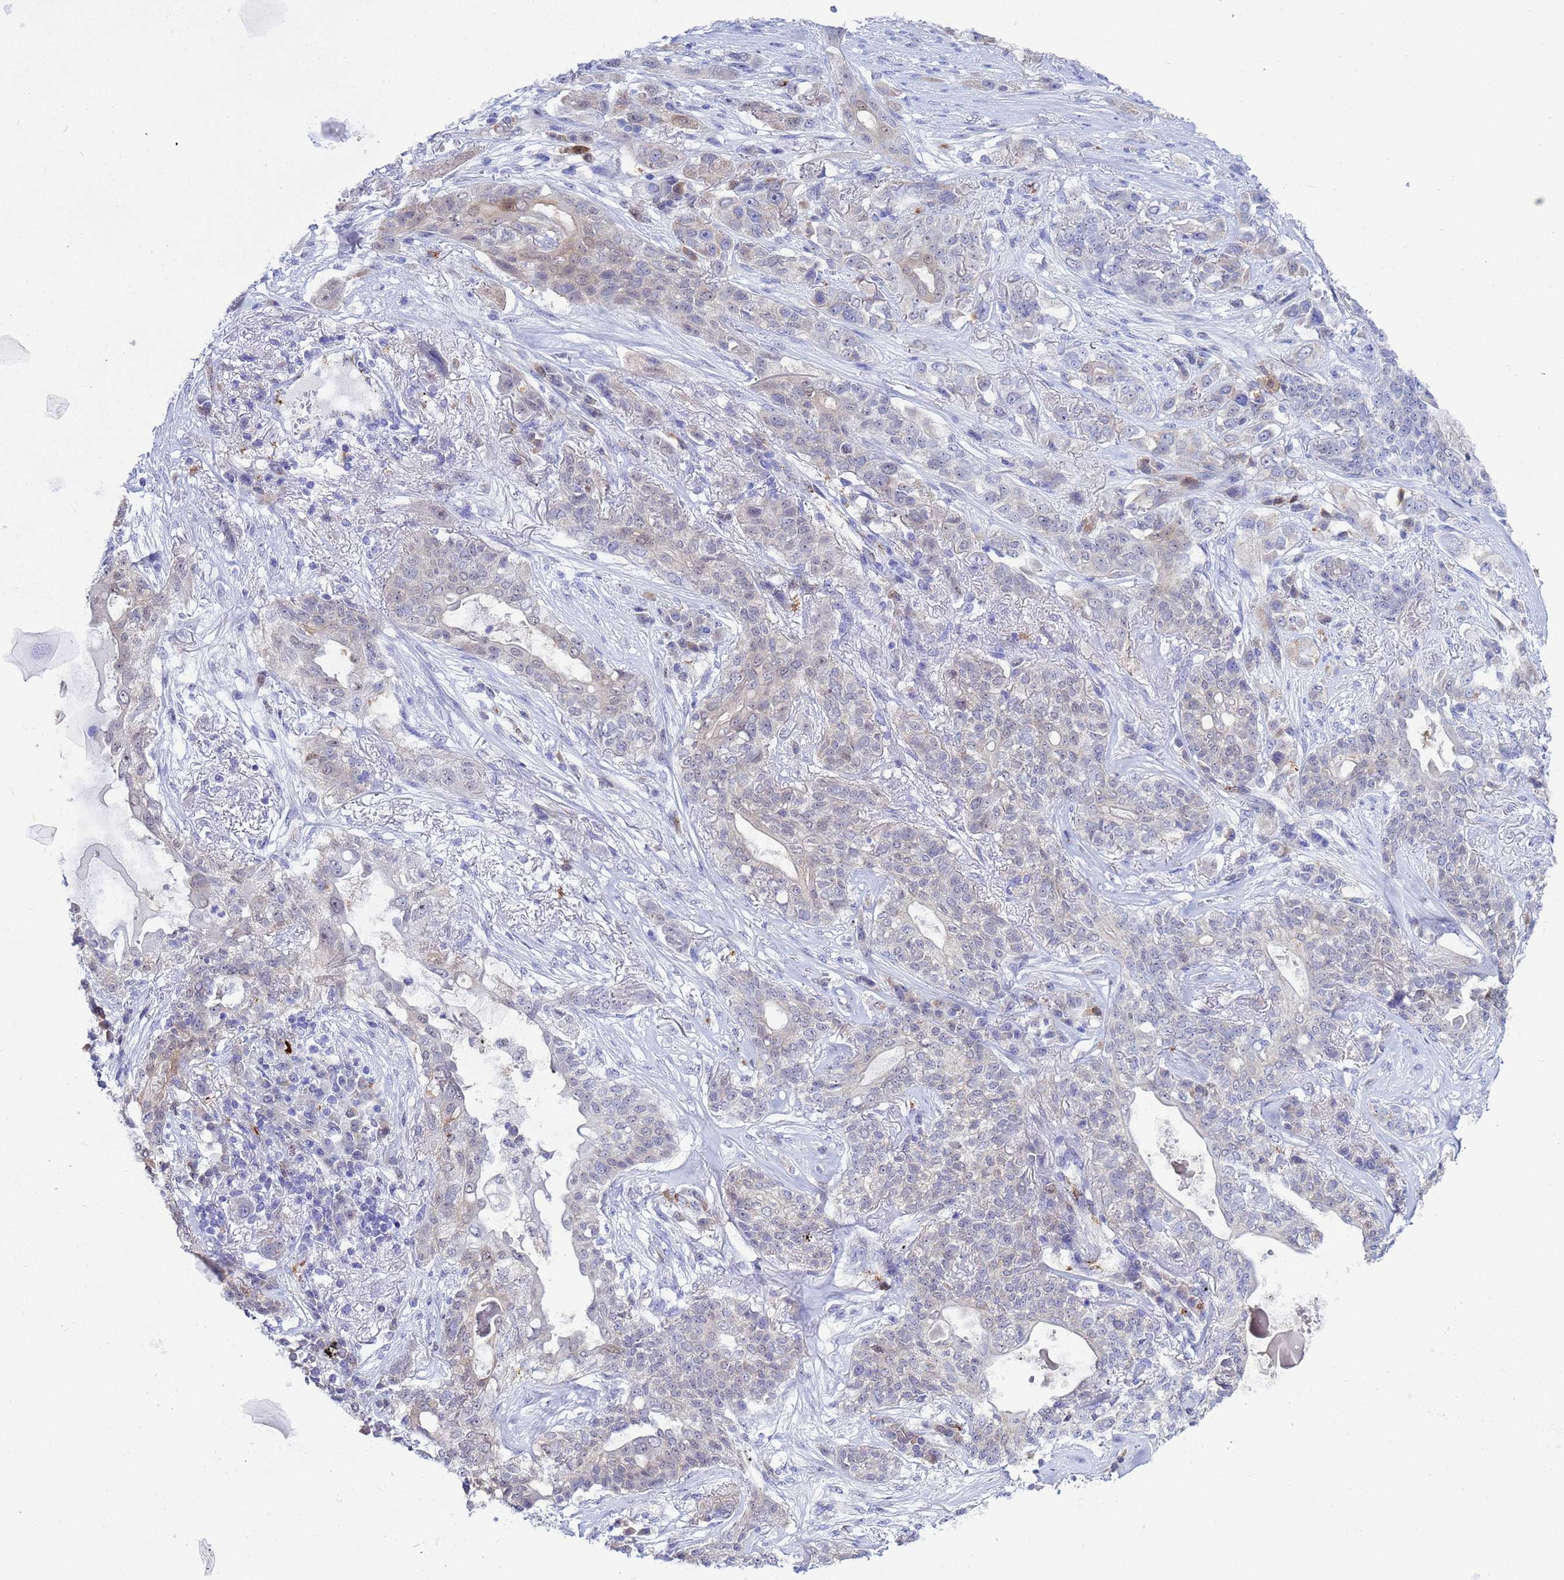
{"staining": {"intensity": "weak", "quantity": "<25%", "location": "cytoplasmic/membranous"}, "tissue": "lung cancer", "cell_type": "Tumor cells", "image_type": "cancer", "snomed": [{"axis": "morphology", "description": "Squamous cell carcinoma, NOS"}, {"axis": "topography", "description": "Lung"}], "caption": "Lung cancer stained for a protein using immunohistochemistry (IHC) displays no staining tumor cells.", "gene": "SLC25A37", "patient": {"sex": "female", "age": 70}}